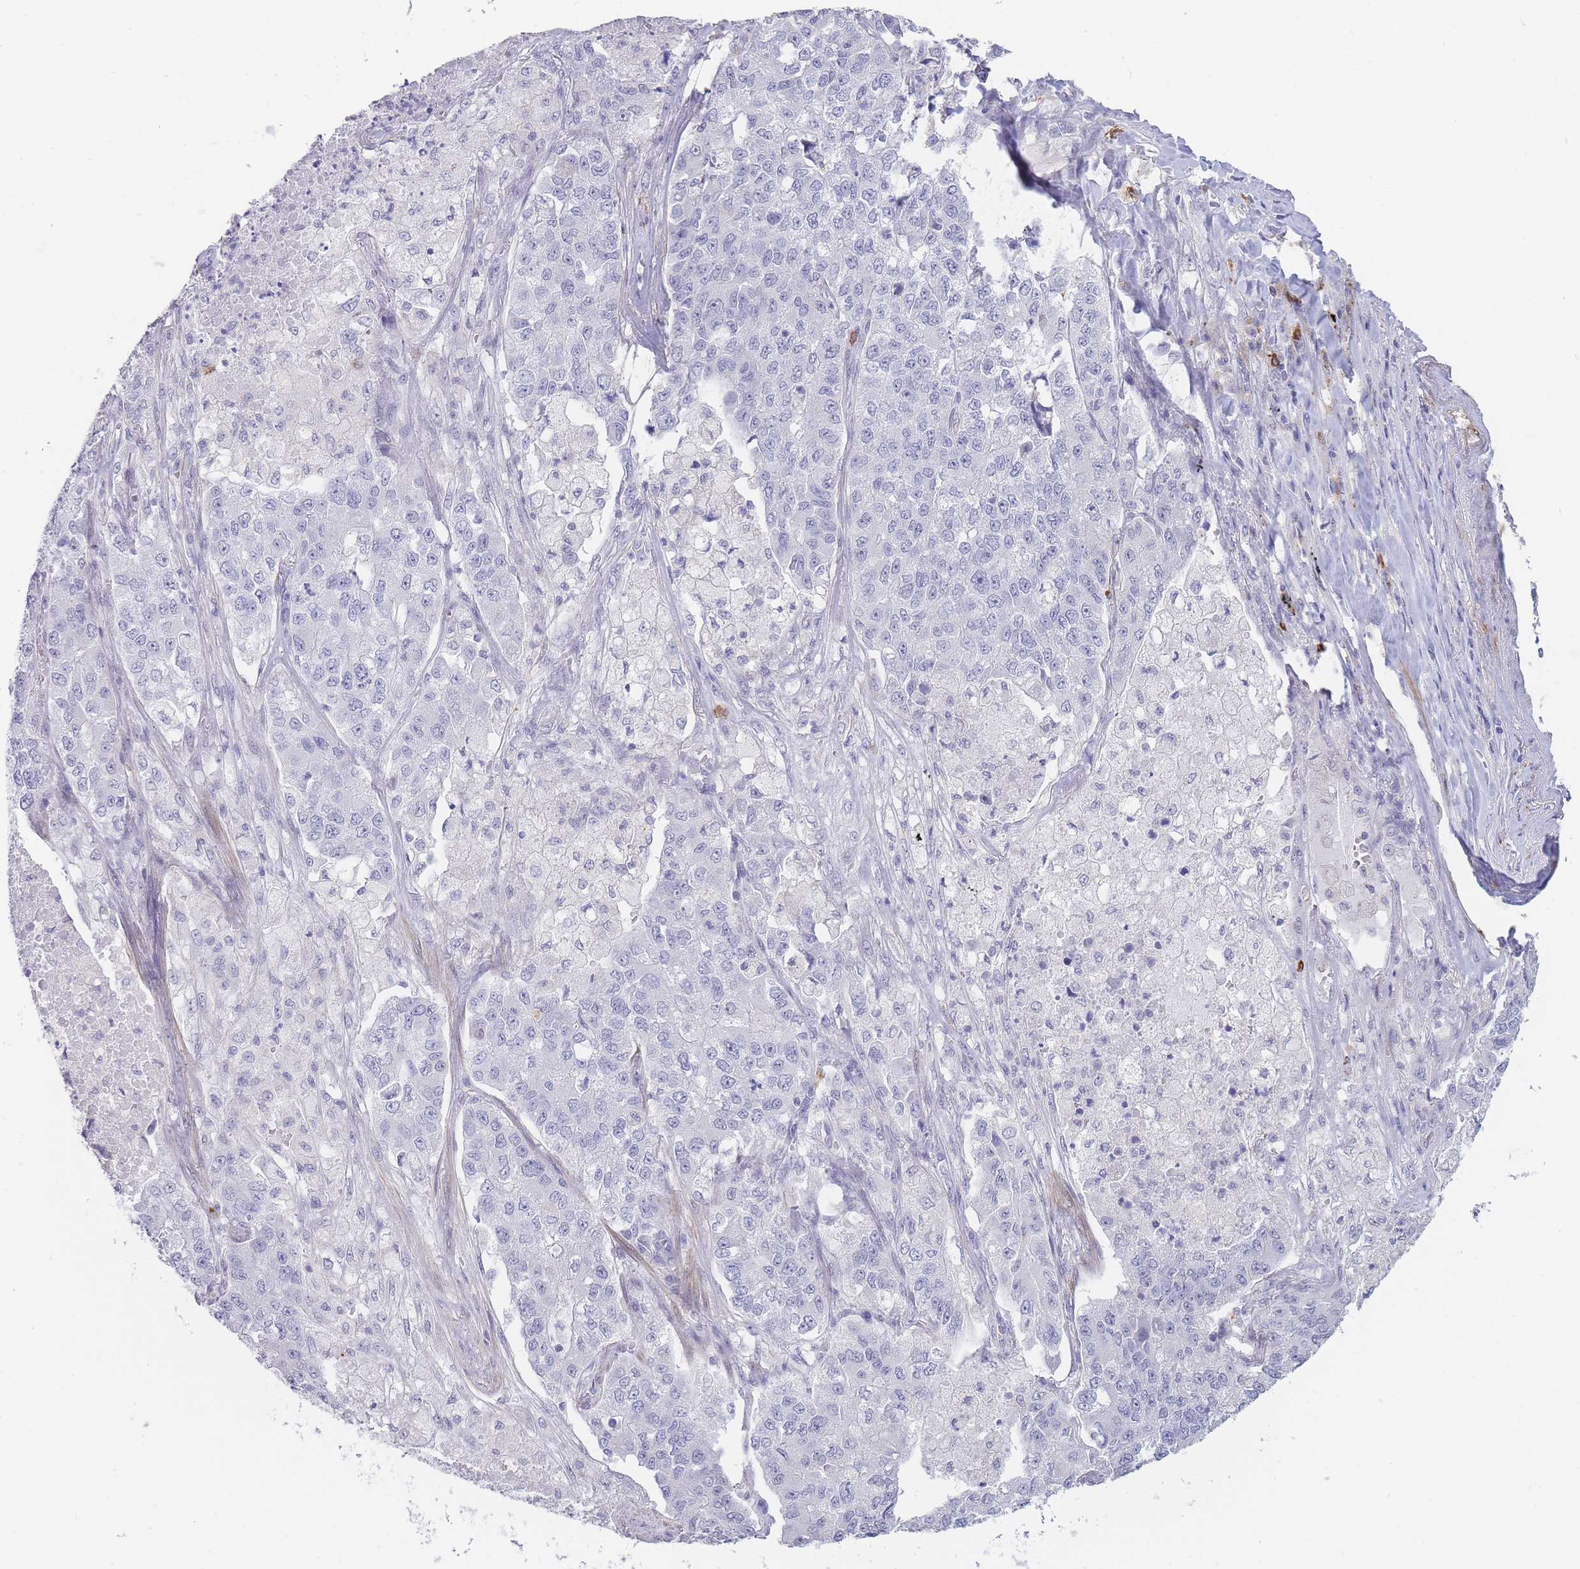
{"staining": {"intensity": "negative", "quantity": "none", "location": "none"}, "tissue": "lung cancer", "cell_type": "Tumor cells", "image_type": "cancer", "snomed": [{"axis": "morphology", "description": "Adenocarcinoma, NOS"}, {"axis": "topography", "description": "Lung"}], "caption": "IHC histopathology image of lung cancer stained for a protein (brown), which demonstrates no expression in tumor cells.", "gene": "ASAP3", "patient": {"sex": "male", "age": 49}}